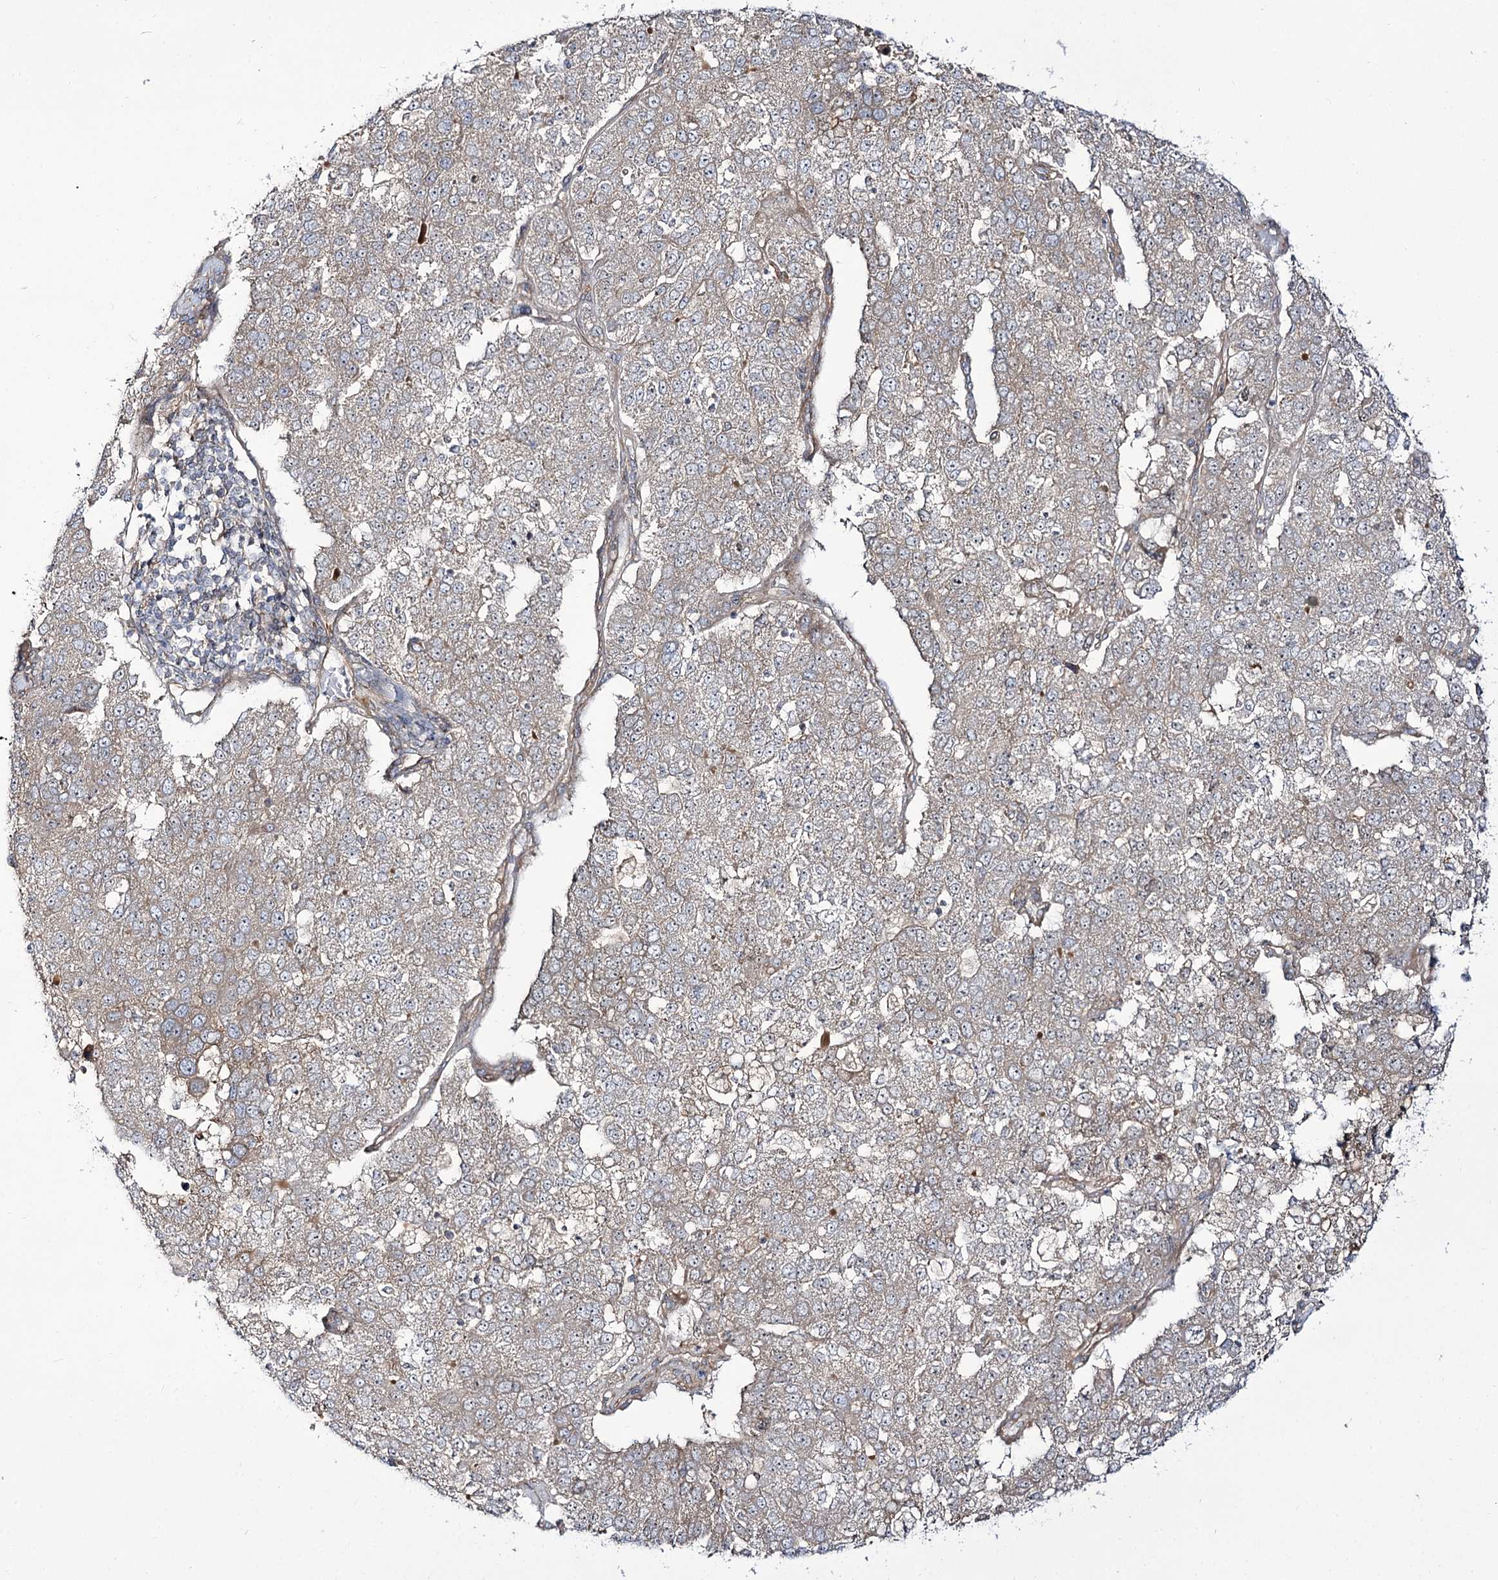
{"staining": {"intensity": "weak", "quantity": ">75%", "location": "cytoplasmic/membranous"}, "tissue": "pancreatic cancer", "cell_type": "Tumor cells", "image_type": "cancer", "snomed": [{"axis": "morphology", "description": "Adenocarcinoma, NOS"}, {"axis": "topography", "description": "Pancreas"}], "caption": "Protein expression analysis of pancreatic adenocarcinoma reveals weak cytoplasmic/membranous positivity in about >75% of tumor cells.", "gene": "C11orf80", "patient": {"sex": "female", "age": 61}}